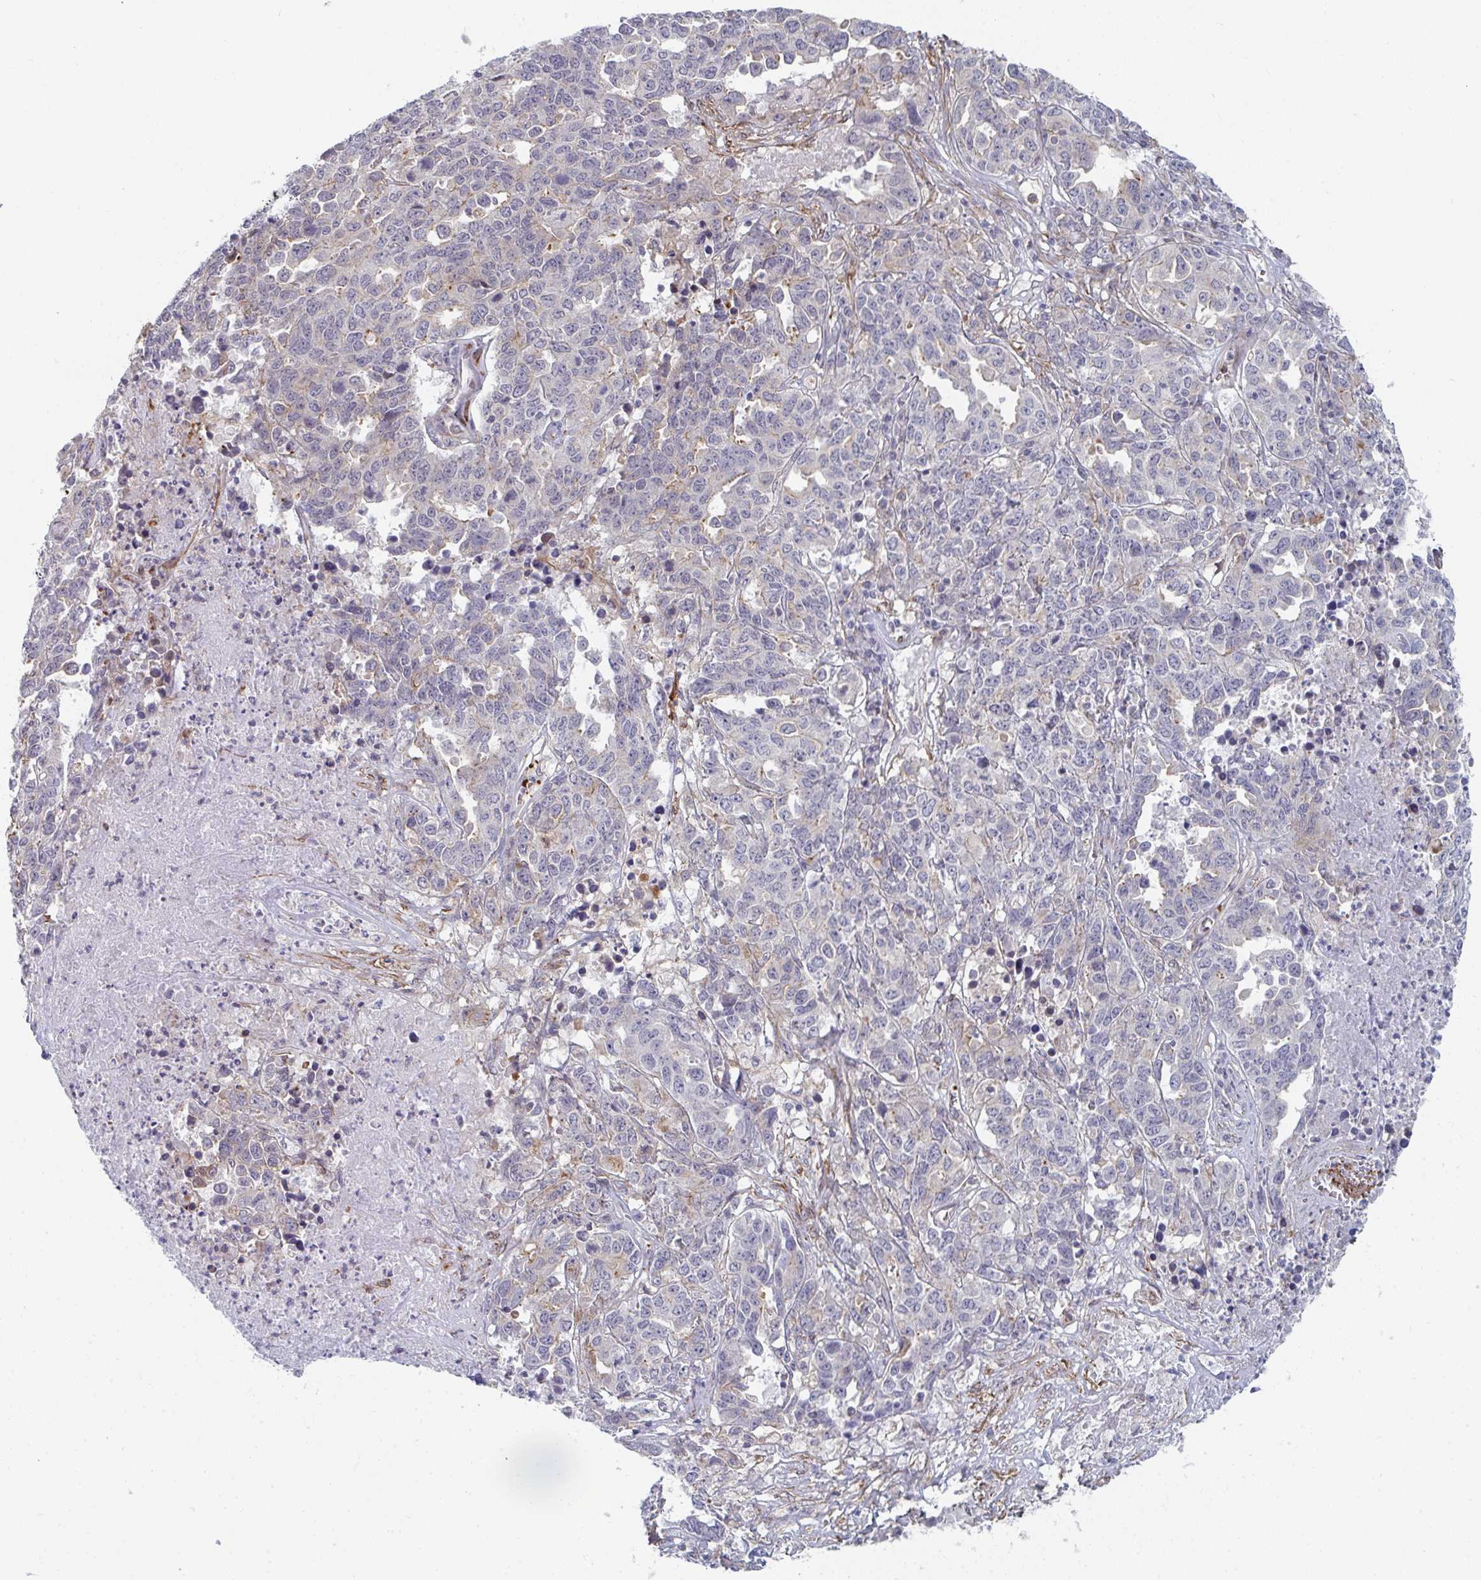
{"staining": {"intensity": "moderate", "quantity": "<25%", "location": "cytoplasmic/membranous"}, "tissue": "ovarian cancer", "cell_type": "Tumor cells", "image_type": "cancer", "snomed": [{"axis": "morphology", "description": "Carcinoma, endometroid"}, {"axis": "topography", "description": "Ovary"}], "caption": "DAB immunohistochemical staining of human endometroid carcinoma (ovarian) shows moderate cytoplasmic/membranous protein expression in about <25% of tumor cells.", "gene": "NEURL4", "patient": {"sex": "female", "age": 62}}